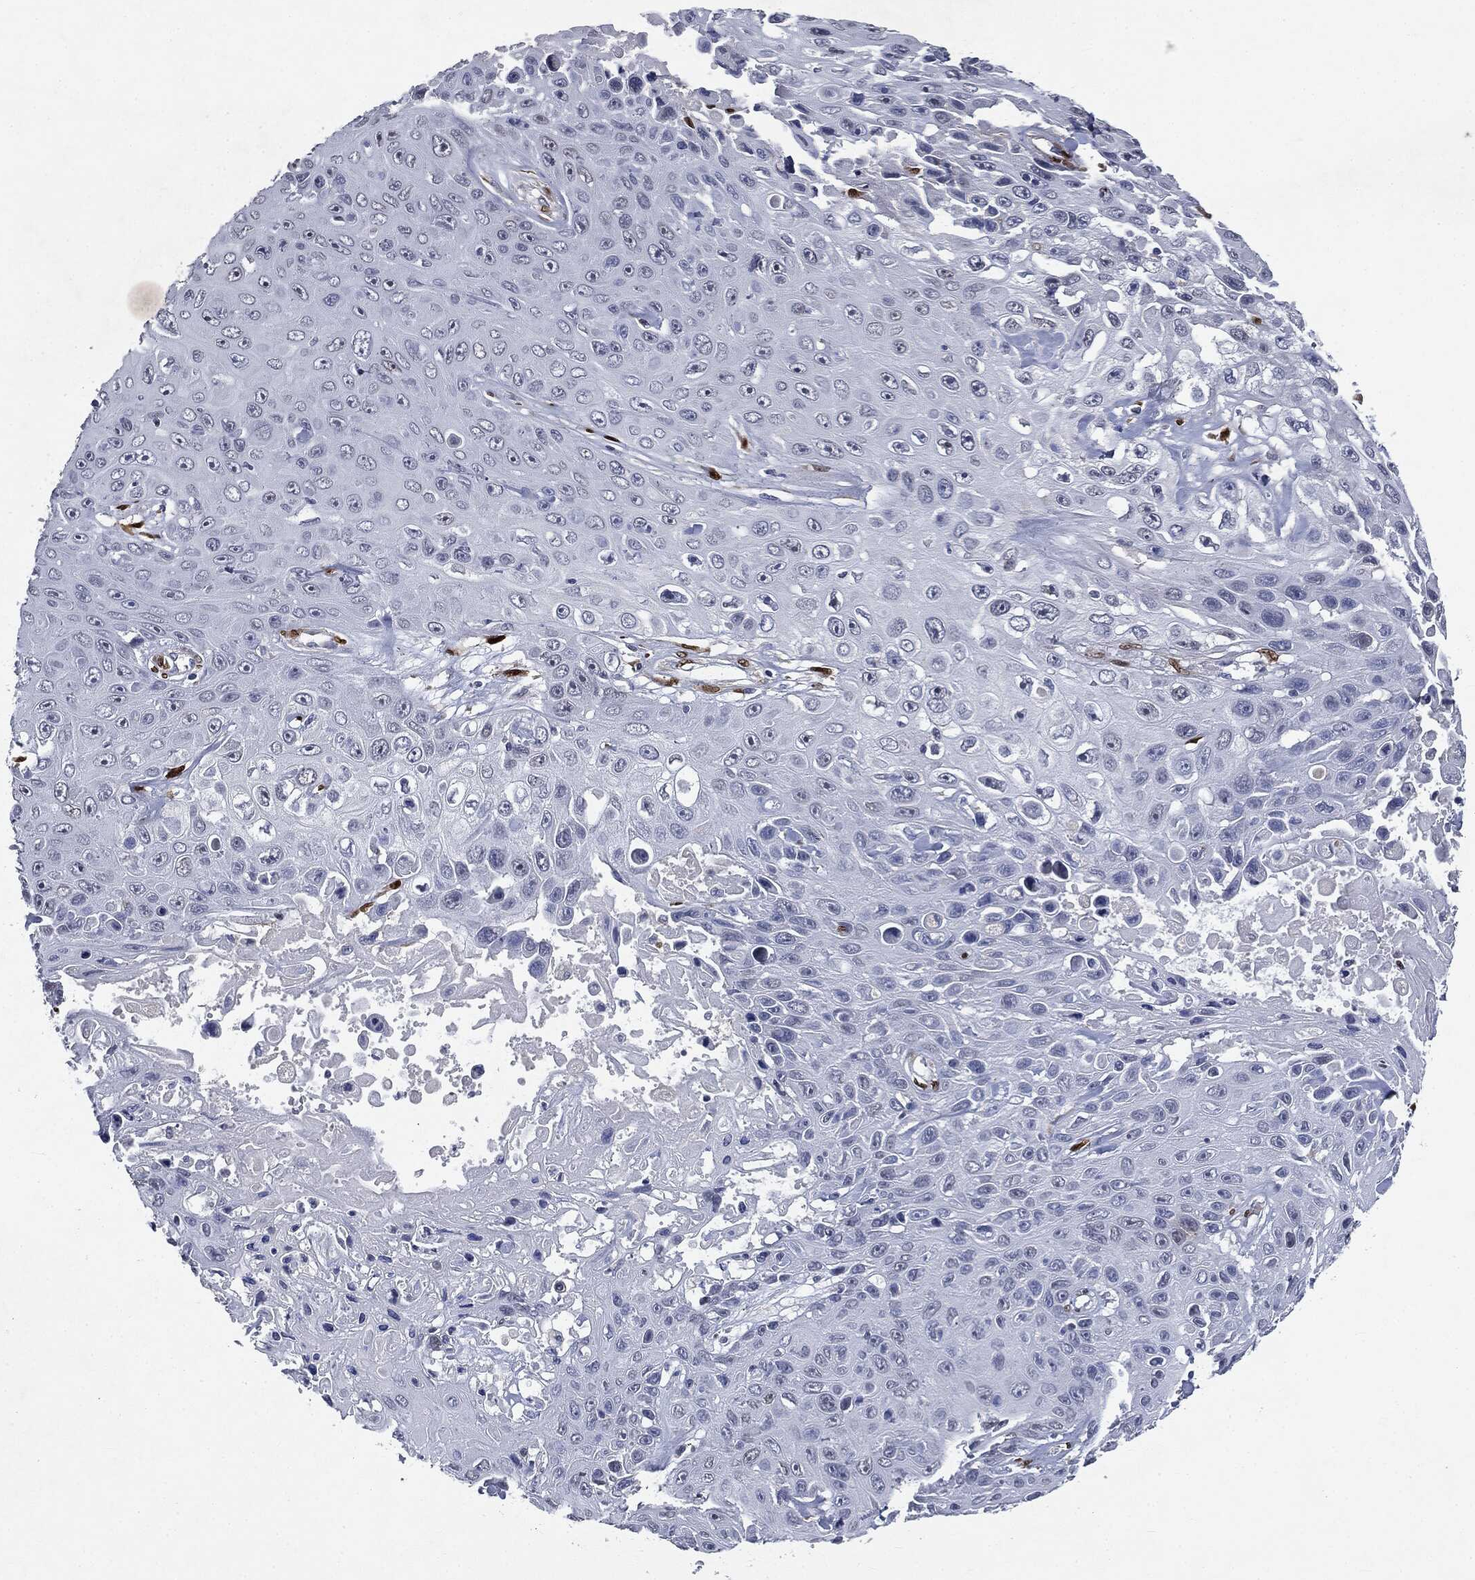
{"staining": {"intensity": "negative", "quantity": "none", "location": "none"}, "tissue": "skin cancer", "cell_type": "Tumor cells", "image_type": "cancer", "snomed": [{"axis": "morphology", "description": "Squamous cell carcinoma, NOS"}, {"axis": "topography", "description": "Skin"}], "caption": "Tumor cells are negative for brown protein staining in skin cancer (squamous cell carcinoma).", "gene": "CASD1", "patient": {"sex": "male", "age": 82}}